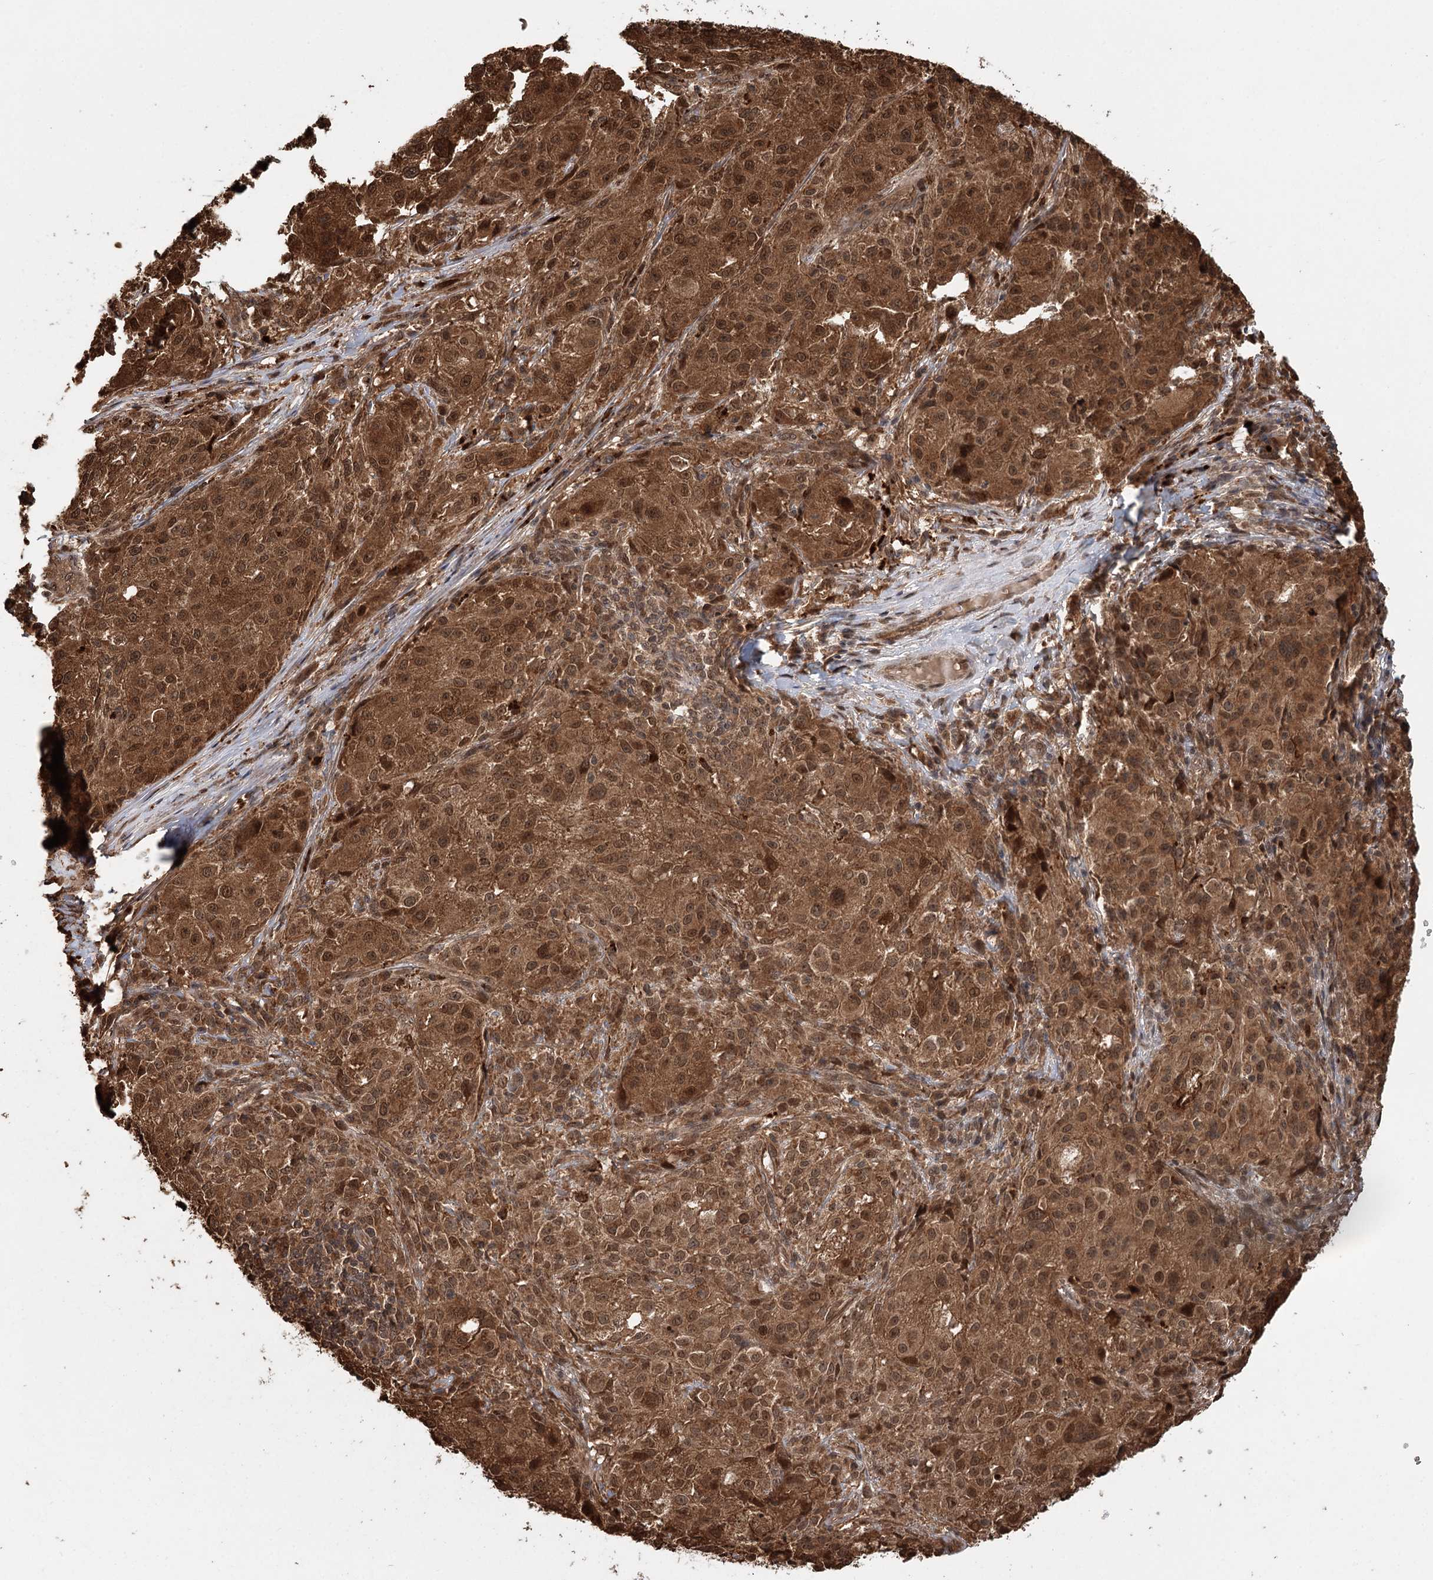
{"staining": {"intensity": "moderate", "quantity": ">75%", "location": "cytoplasmic/membranous,nuclear"}, "tissue": "melanoma", "cell_type": "Tumor cells", "image_type": "cancer", "snomed": [{"axis": "morphology", "description": "Necrosis, NOS"}, {"axis": "morphology", "description": "Malignant melanoma, NOS"}, {"axis": "topography", "description": "Skin"}], "caption": "High-power microscopy captured an IHC histopathology image of malignant melanoma, revealing moderate cytoplasmic/membranous and nuclear staining in about >75% of tumor cells.", "gene": "N6AMT1", "patient": {"sex": "female", "age": 87}}